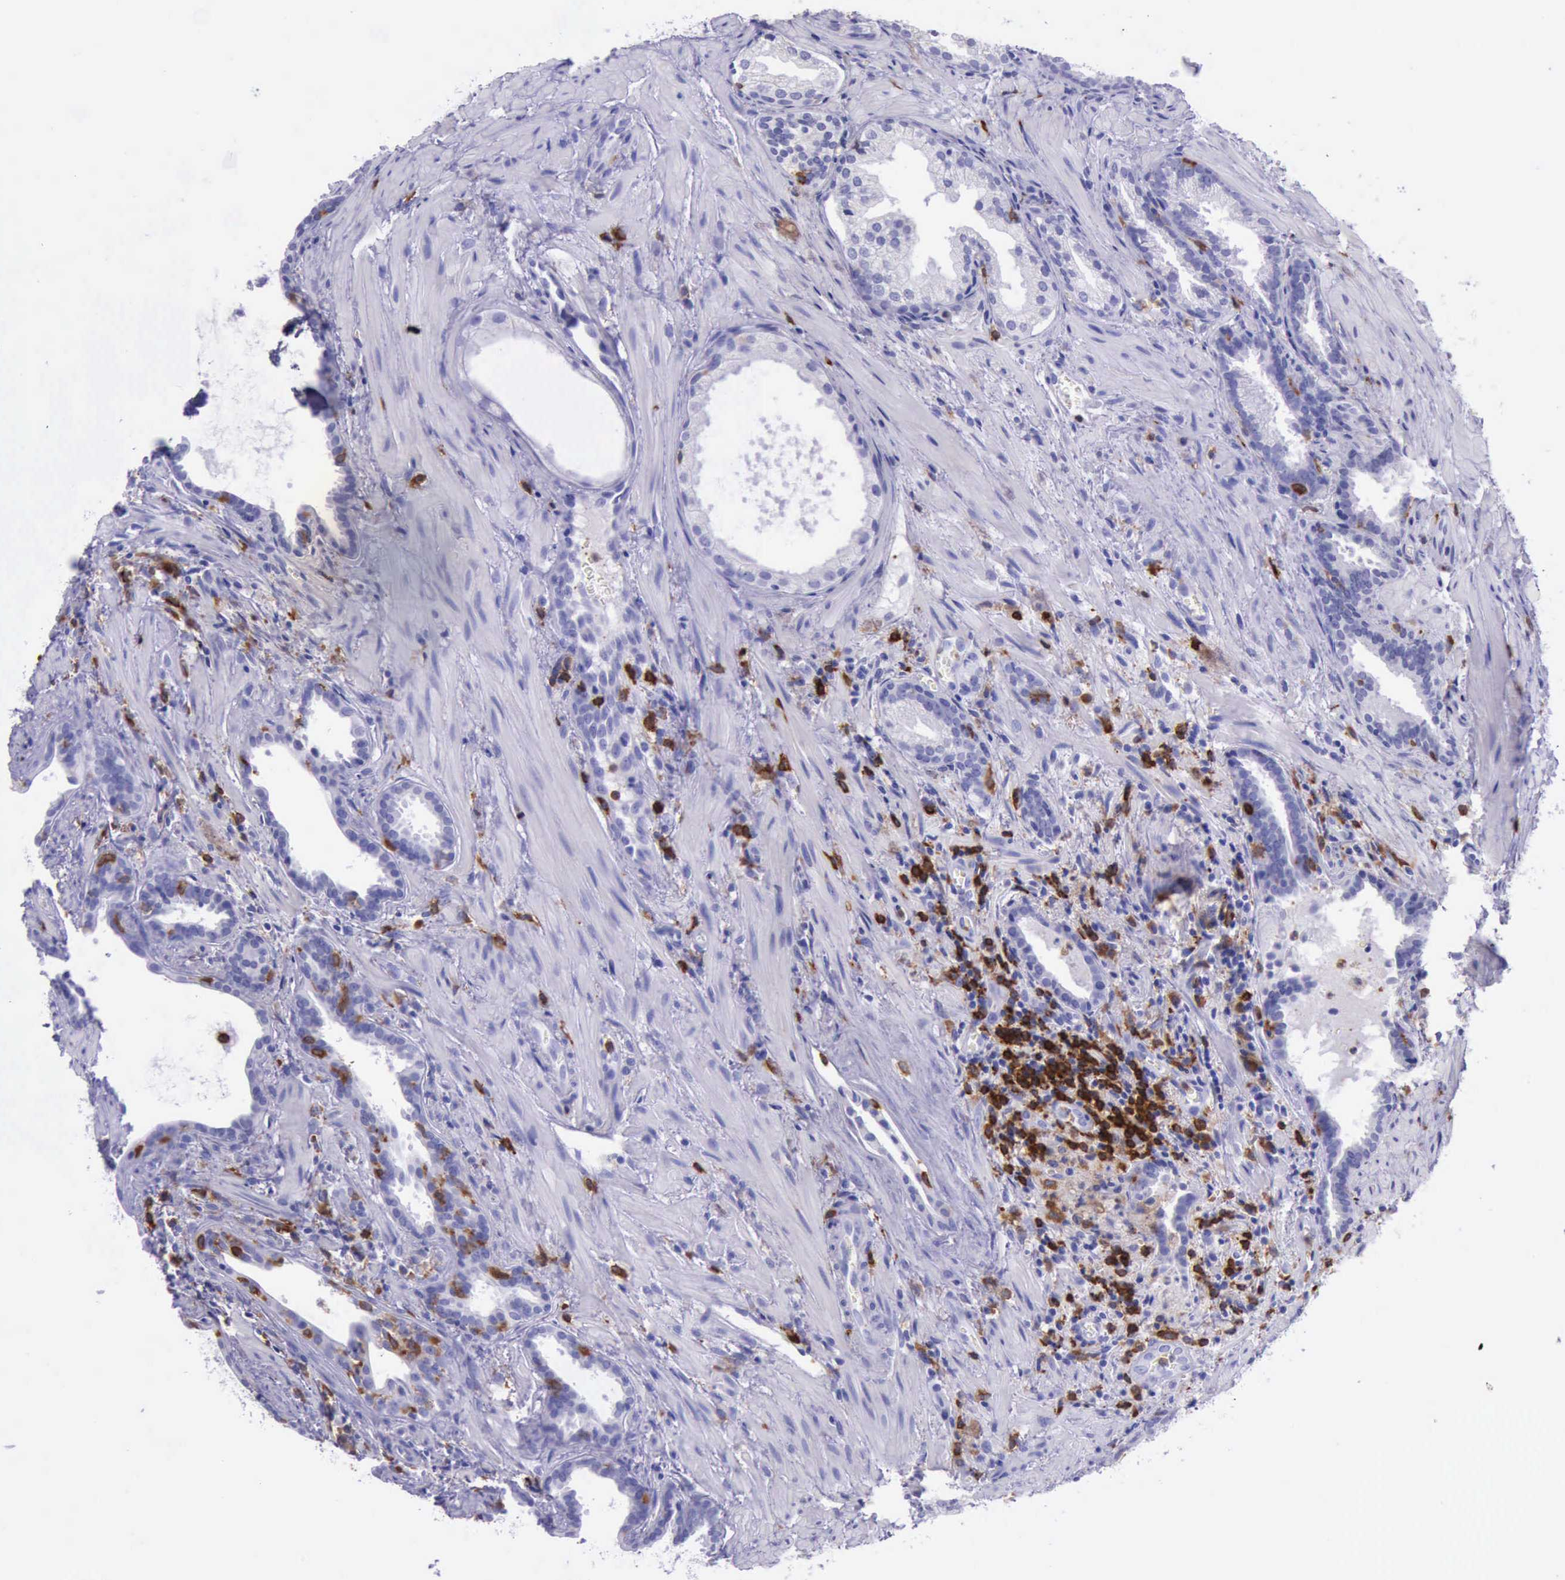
{"staining": {"intensity": "negative", "quantity": "none", "location": "none"}, "tissue": "prostate cancer", "cell_type": "Tumor cells", "image_type": "cancer", "snomed": [{"axis": "morphology", "description": "Adenocarcinoma, Medium grade"}, {"axis": "topography", "description": "Prostate"}], "caption": "A micrograph of human medium-grade adenocarcinoma (prostate) is negative for staining in tumor cells.", "gene": "BTK", "patient": {"sex": "male", "age": 64}}